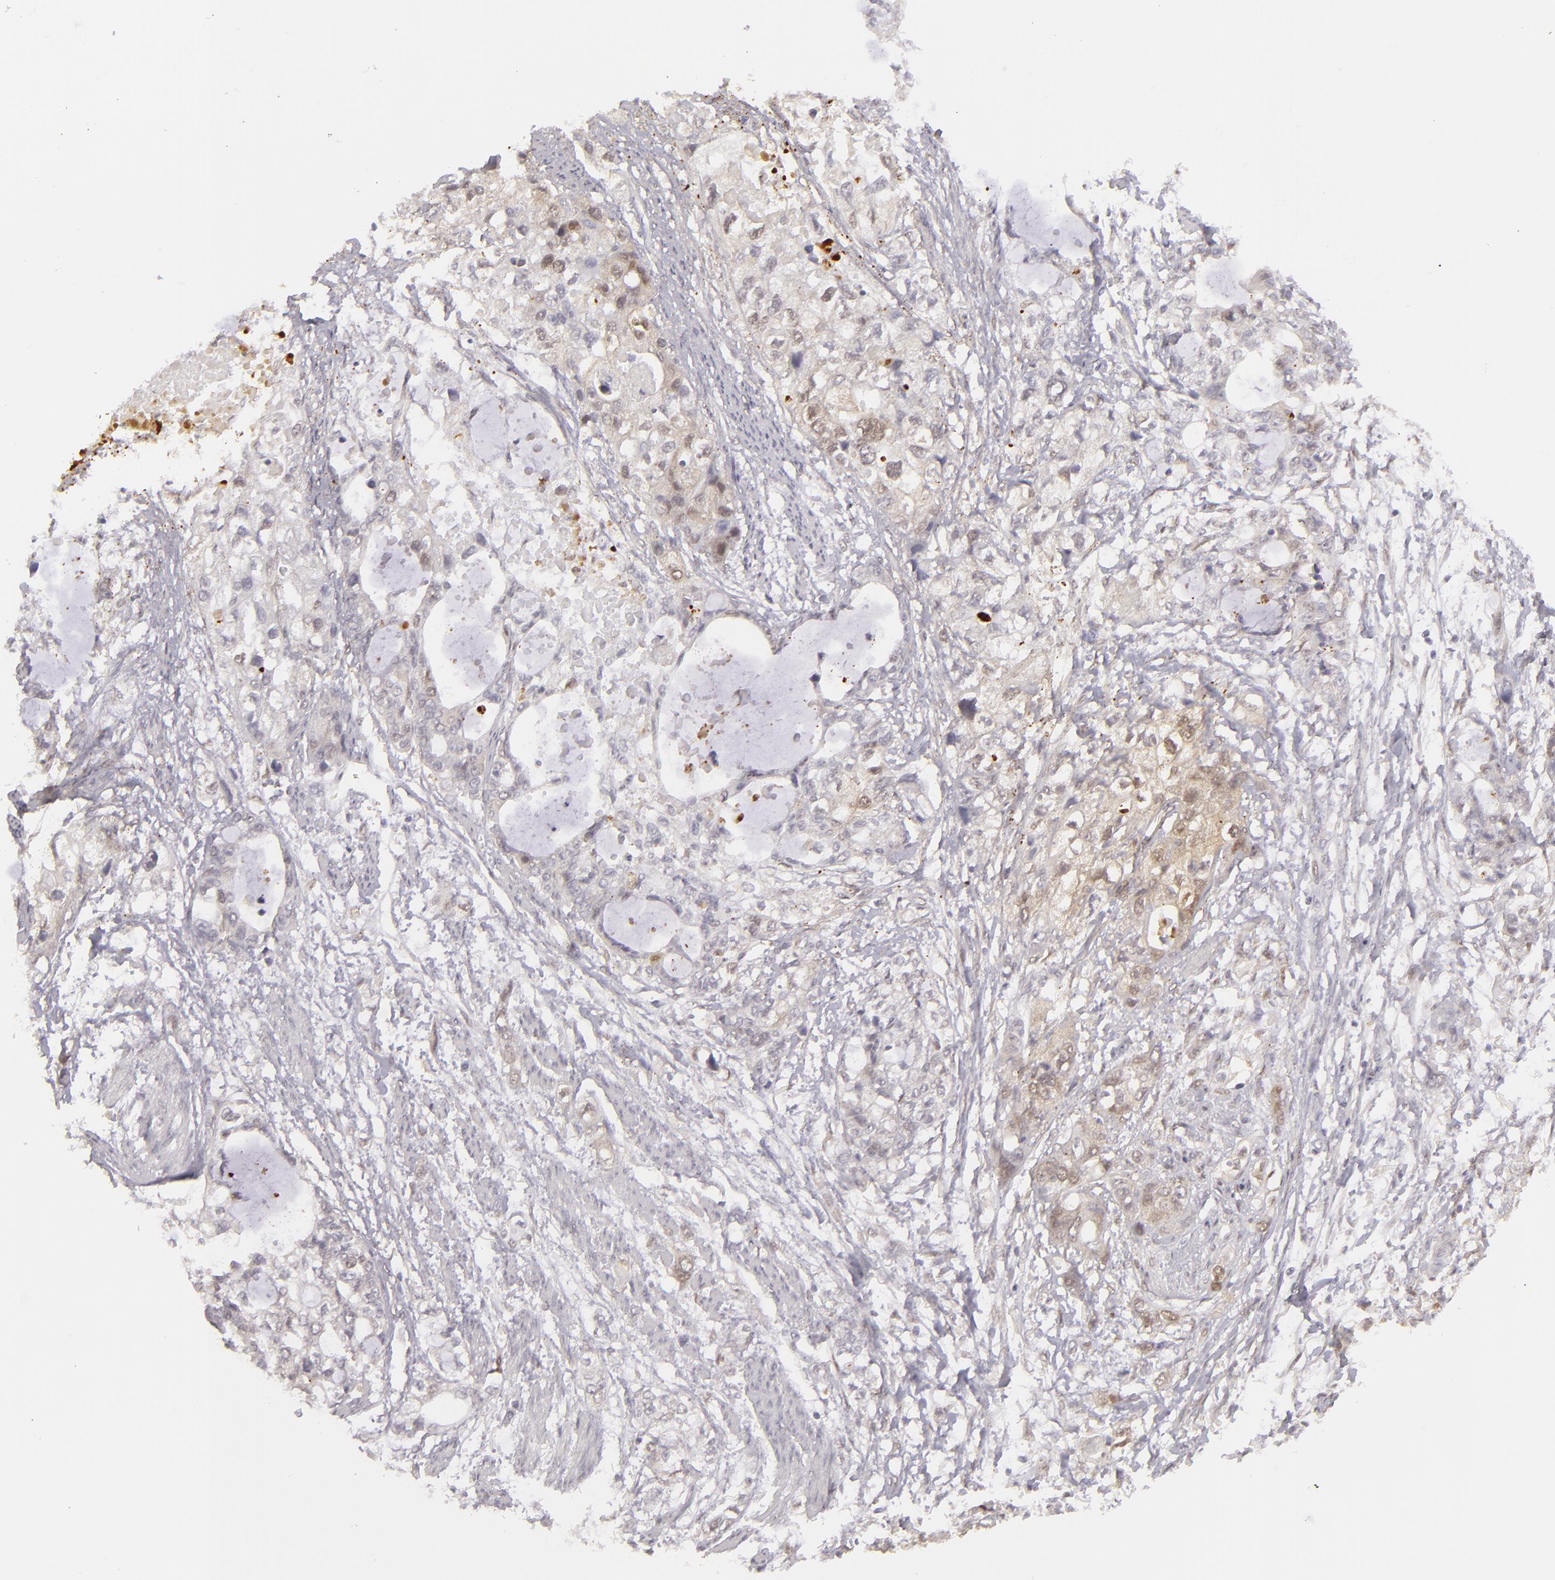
{"staining": {"intensity": "weak", "quantity": "25%-75%", "location": "nuclear"}, "tissue": "stomach cancer", "cell_type": "Tumor cells", "image_type": "cancer", "snomed": [{"axis": "morphology", "description": "Adenocarcinoma, NOS"}, {"axis": "topography", "description": "Stomach, upper"}], "caption": "Immunohistochemical staining of stomach cancer (adenocarcinoma) displays low levels of weak nuclear protein expression in approximately 25%-75% of tumor cells.", "gene": "EFS", "patient": {"sex": "female", "age": 52}}